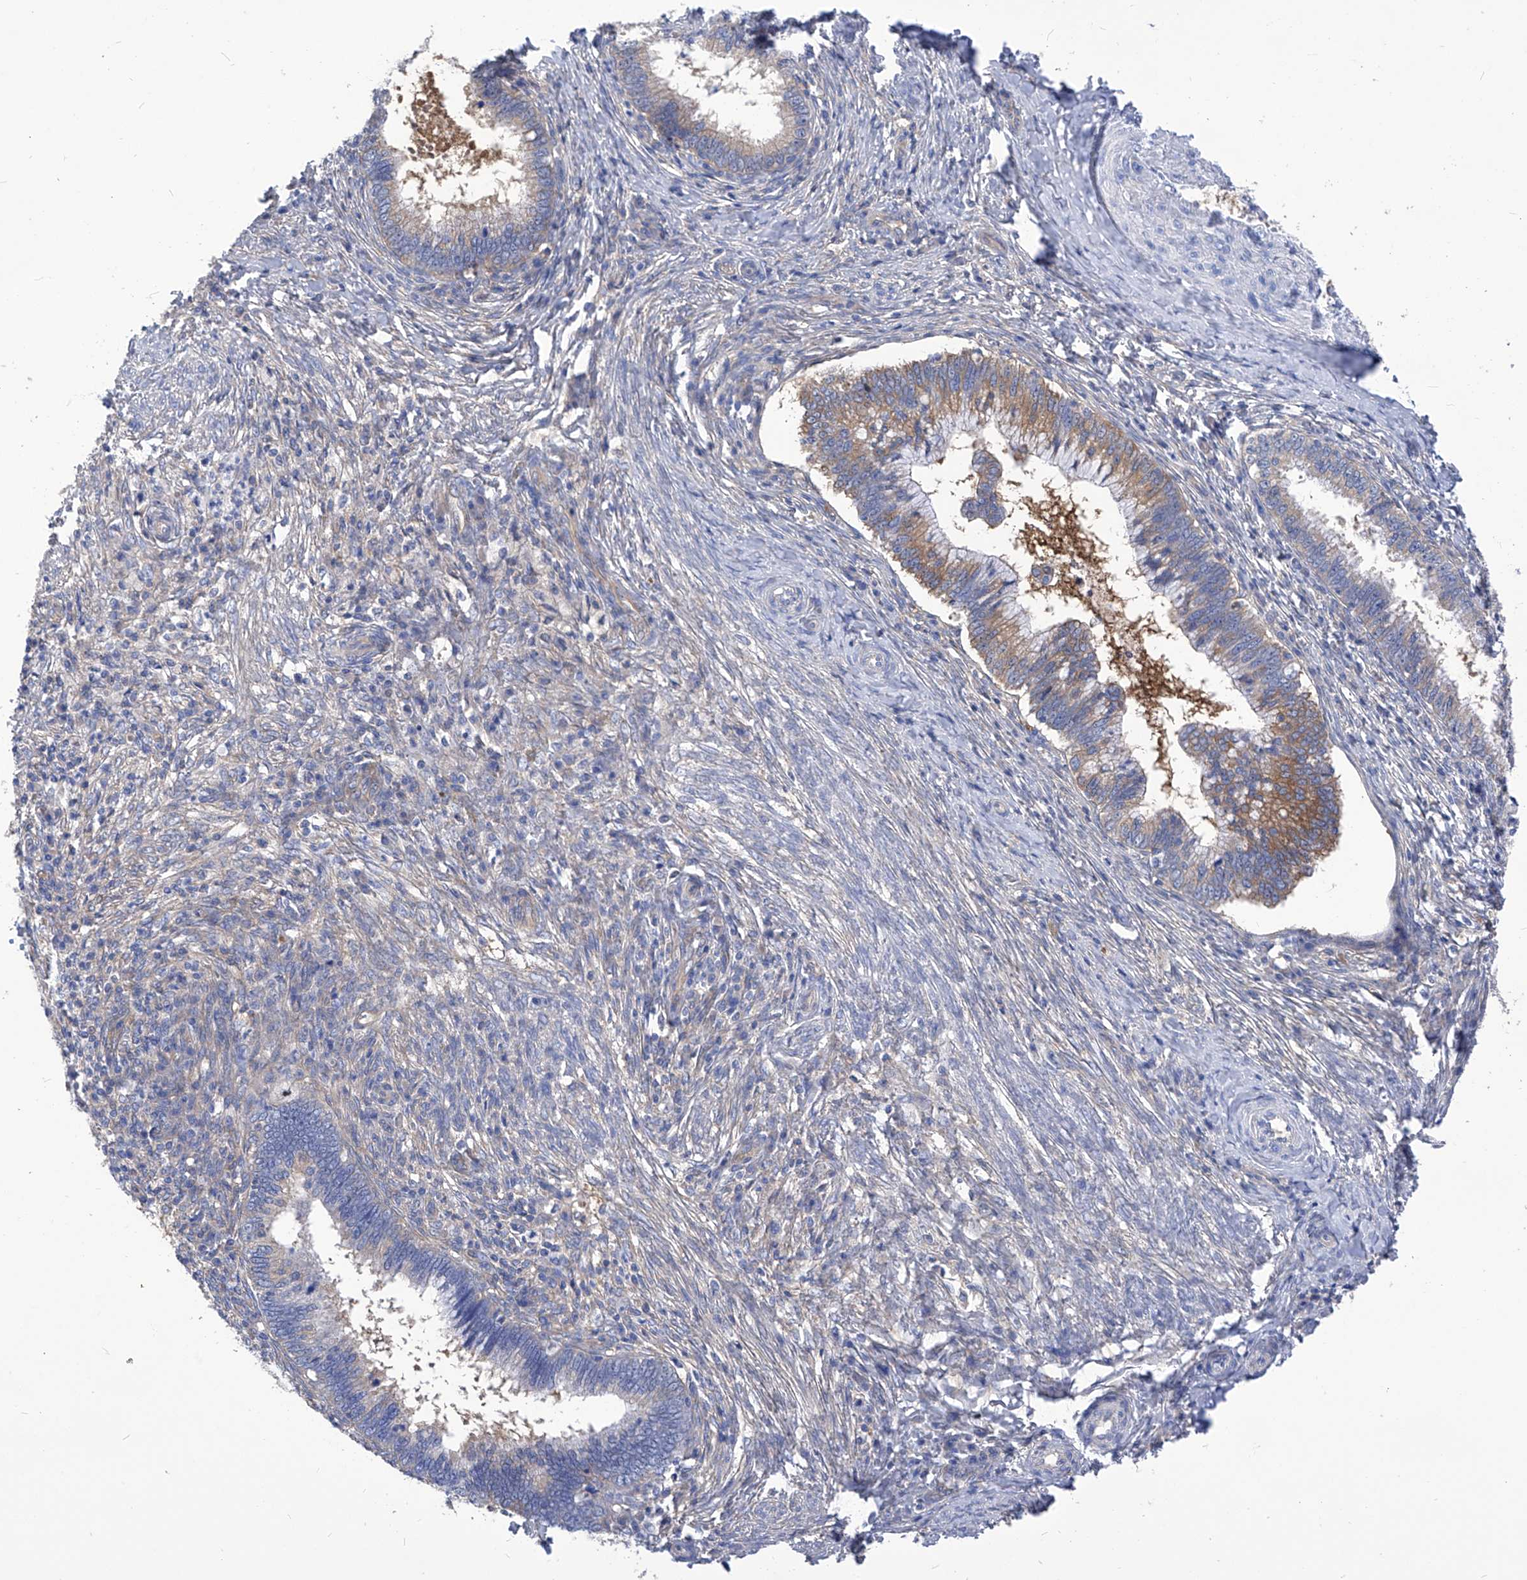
{"staining": {"intensity": "moderate", "quantity": "<25%", "location": "cytoplasmic/membranous"}, "tissue": "cervical cancer", "cell_type": "Tumor cells", "image_type": "cancer", "snomed": [{"axis": "morphology", "description": "Adenocarcinoma, NOS"}, {"axis": "topography", "description": "Cervix"}], "caption": "Tumor cells reveal low levels of moderate cytoplasmic/membranous positivity in approximately <25% of cells in human cervical cancer (adenocarcinoma).", "gene": "XPNPEP1", "patient": {"sex": "female", "age": 36}}